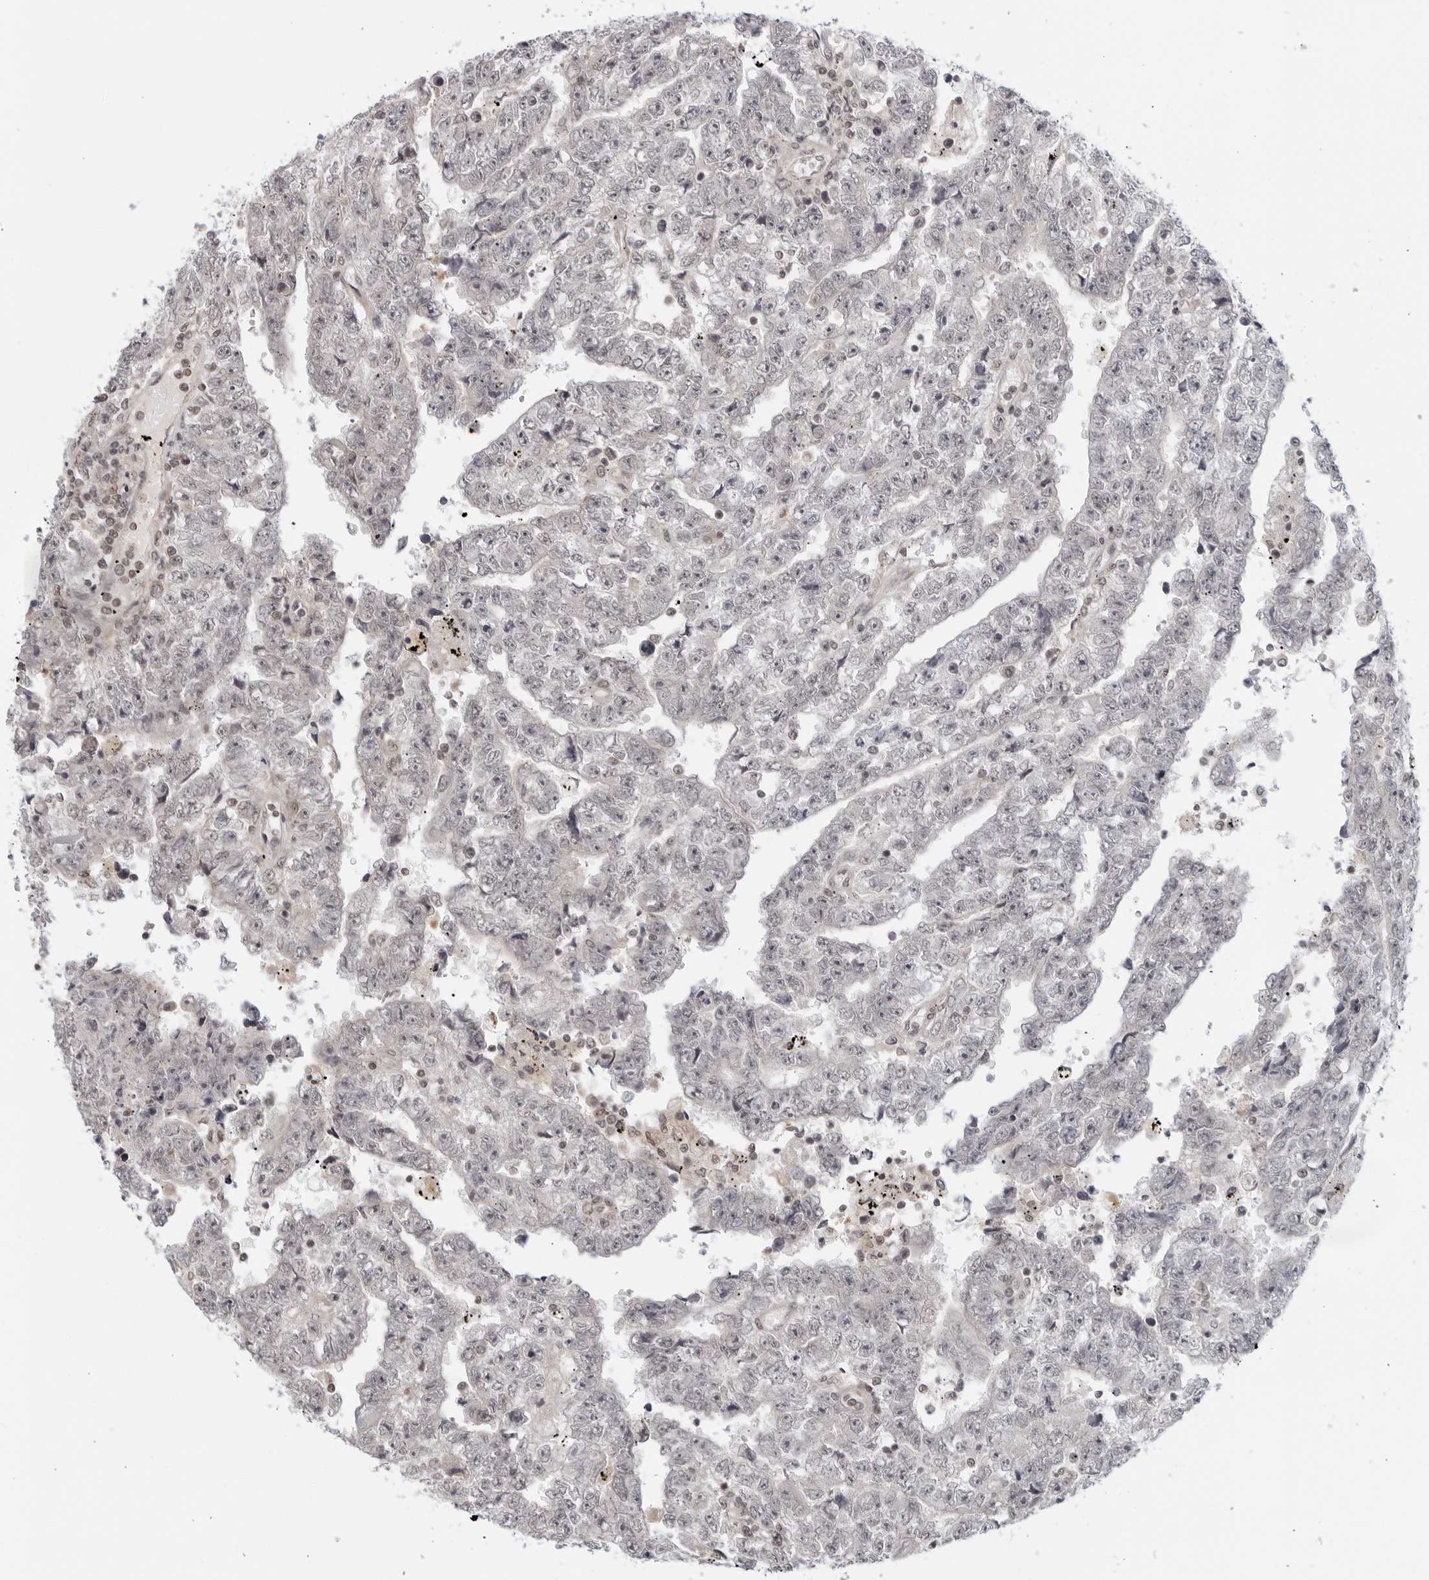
{"staining": {"intensity": "negative", "quantity": "none", "location": "none"}, "tissue": "testis cancer", "cell_type": "Tumor cells", "image_type": "cancer", "snomed": [{"axis": "morphology", "description": "Carcinoma, Embryonal, NOS"}, {"axis": "topography", "description": "Testis"}], "caption": "Tumor cells are negative for brown protein staining in embryonal carcinoma (testis). (Brightfield microscopy of DAB immunohistochemistry (IHC) at high magnification).", "gene": "CC2D1B", "patient": {"sex": "male", "age": 25}}